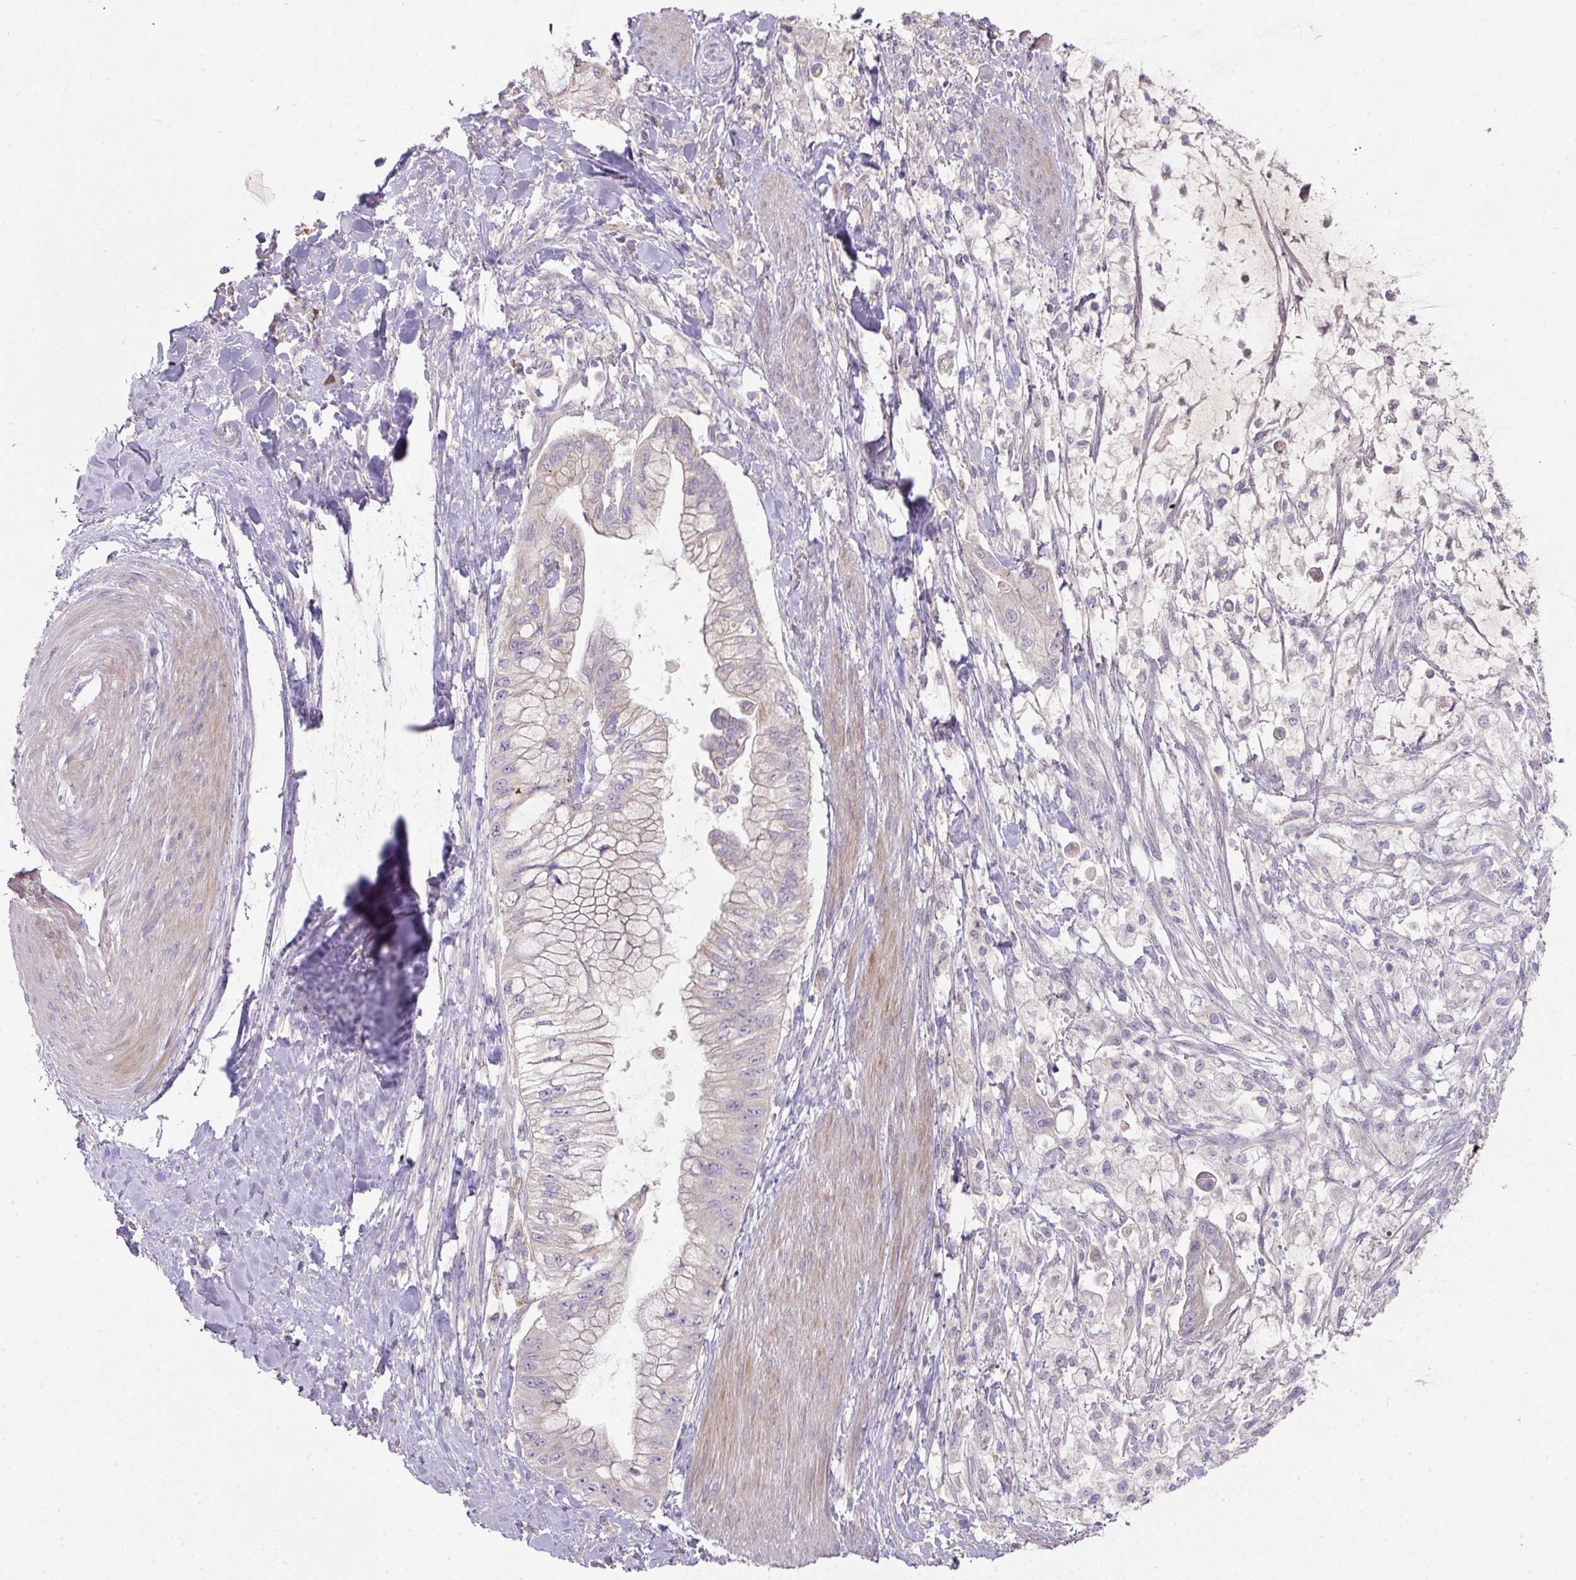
{"staining": {"intensity": "negative", "quantity": "none", "location": "none"}, "tissue": "pancreatic cancer", "cell_type": "Tumor cells", "image_type": "cancer", "snomed": [{"axis": "morphology", "description": "Adenocarcinoma, NOS"}, {"axis": "topography", "description": "Pancreas"}], "caption": "Image shows no significant protein positivity in tumor cells of pancreatic cancer (adenocarcinoma).", "gene": "ZNF266", "patient": {"sex": "male", "age": 48}}